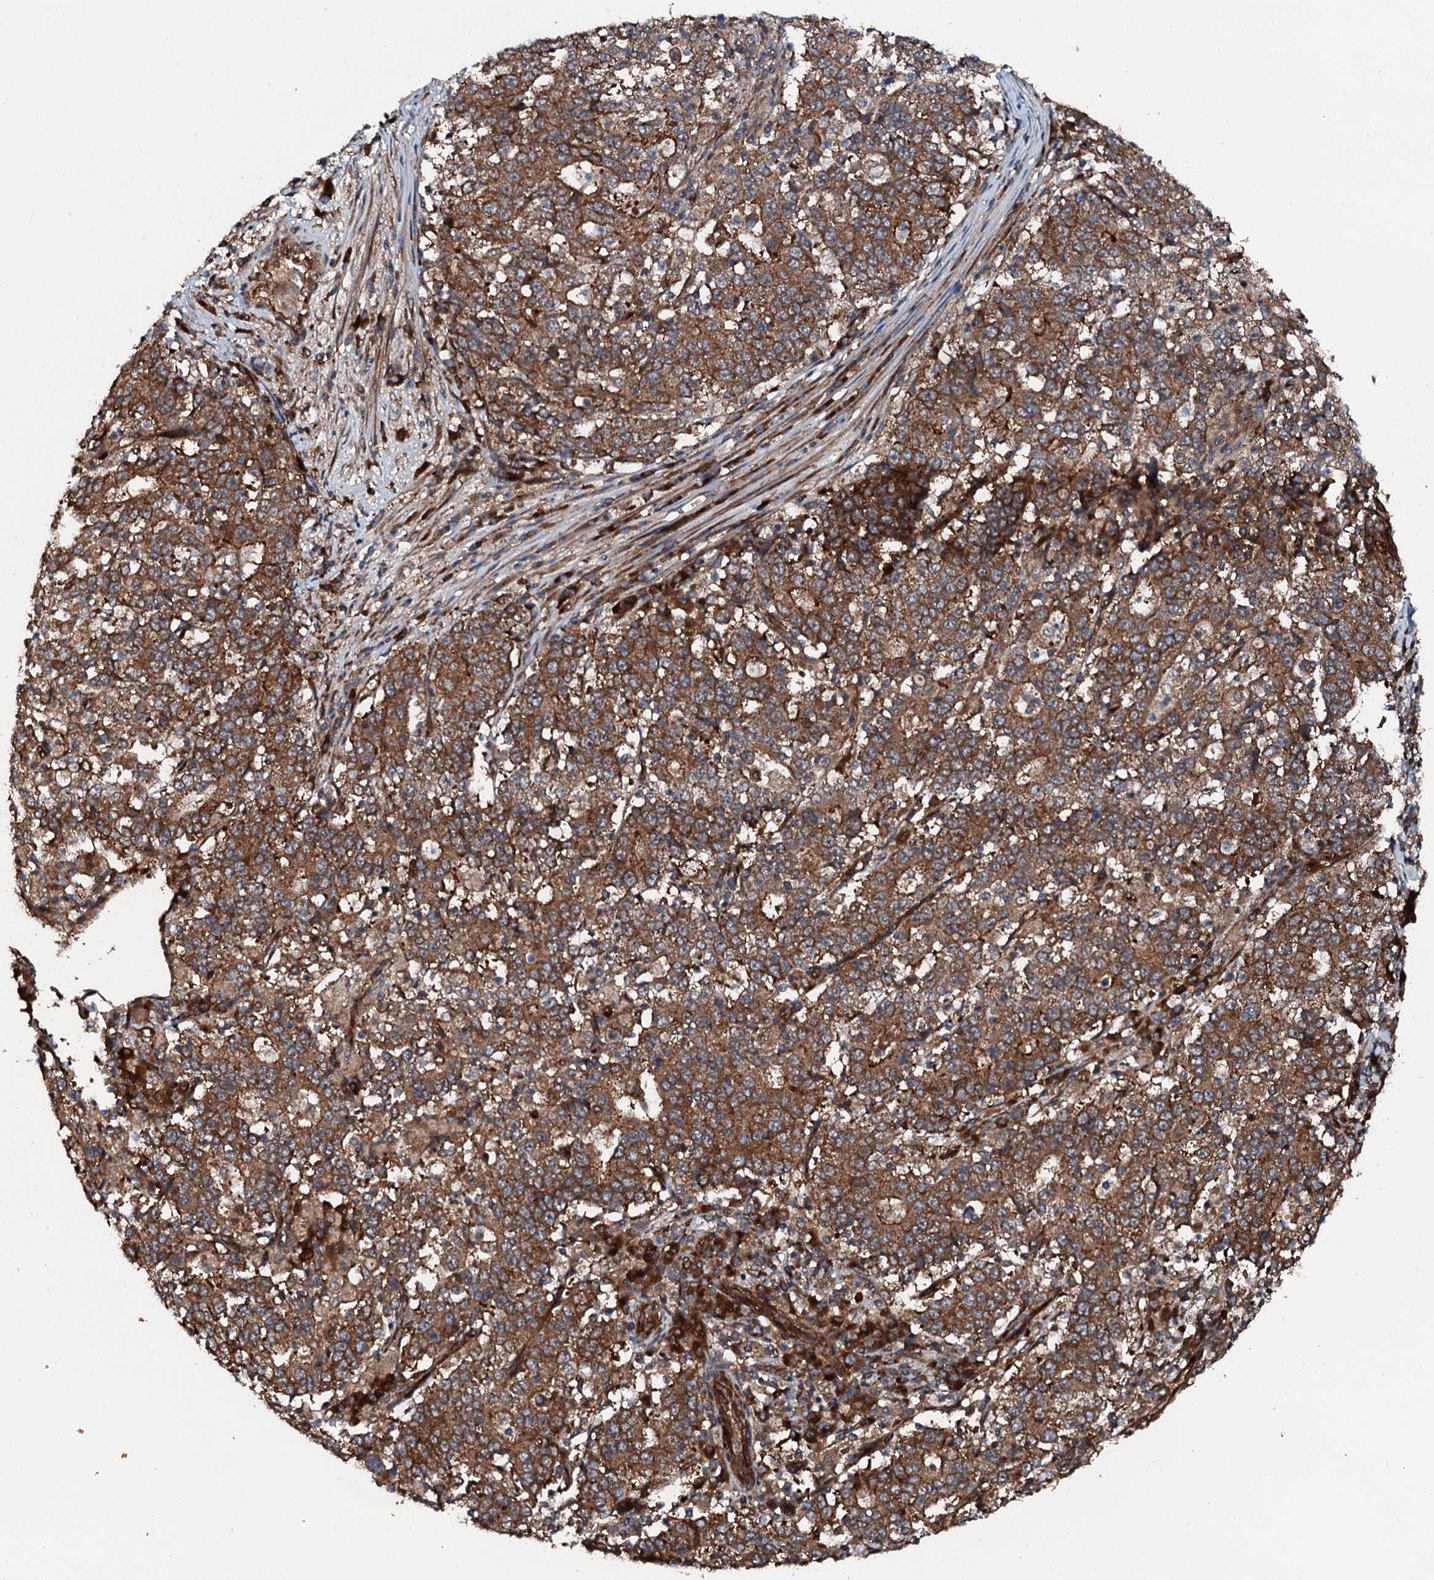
{"staining": {"intensity": "moderate", "quantity": ">75%", "location": "cytoplasmic/membranous"}, "tissue": "stomach cancer", "cell_type": "Tumor cells", "image_type": "cancer", "snomed": [{"axis": "morphology", "description": "Adenocarcinoma, NOS"}, {"axis": "topography", "description": "Stomach"}], "caption": "Tumor cells reveal medium levels of moderate cytoplasmic/membranous positivity in approximately >75% of cells in human stomach adenocarcinoma. (DAB IHC with brightfield microscopy, high magnification).", "gene": "FLYWCH1", "patient": {"sex": "male", "age": 59}}